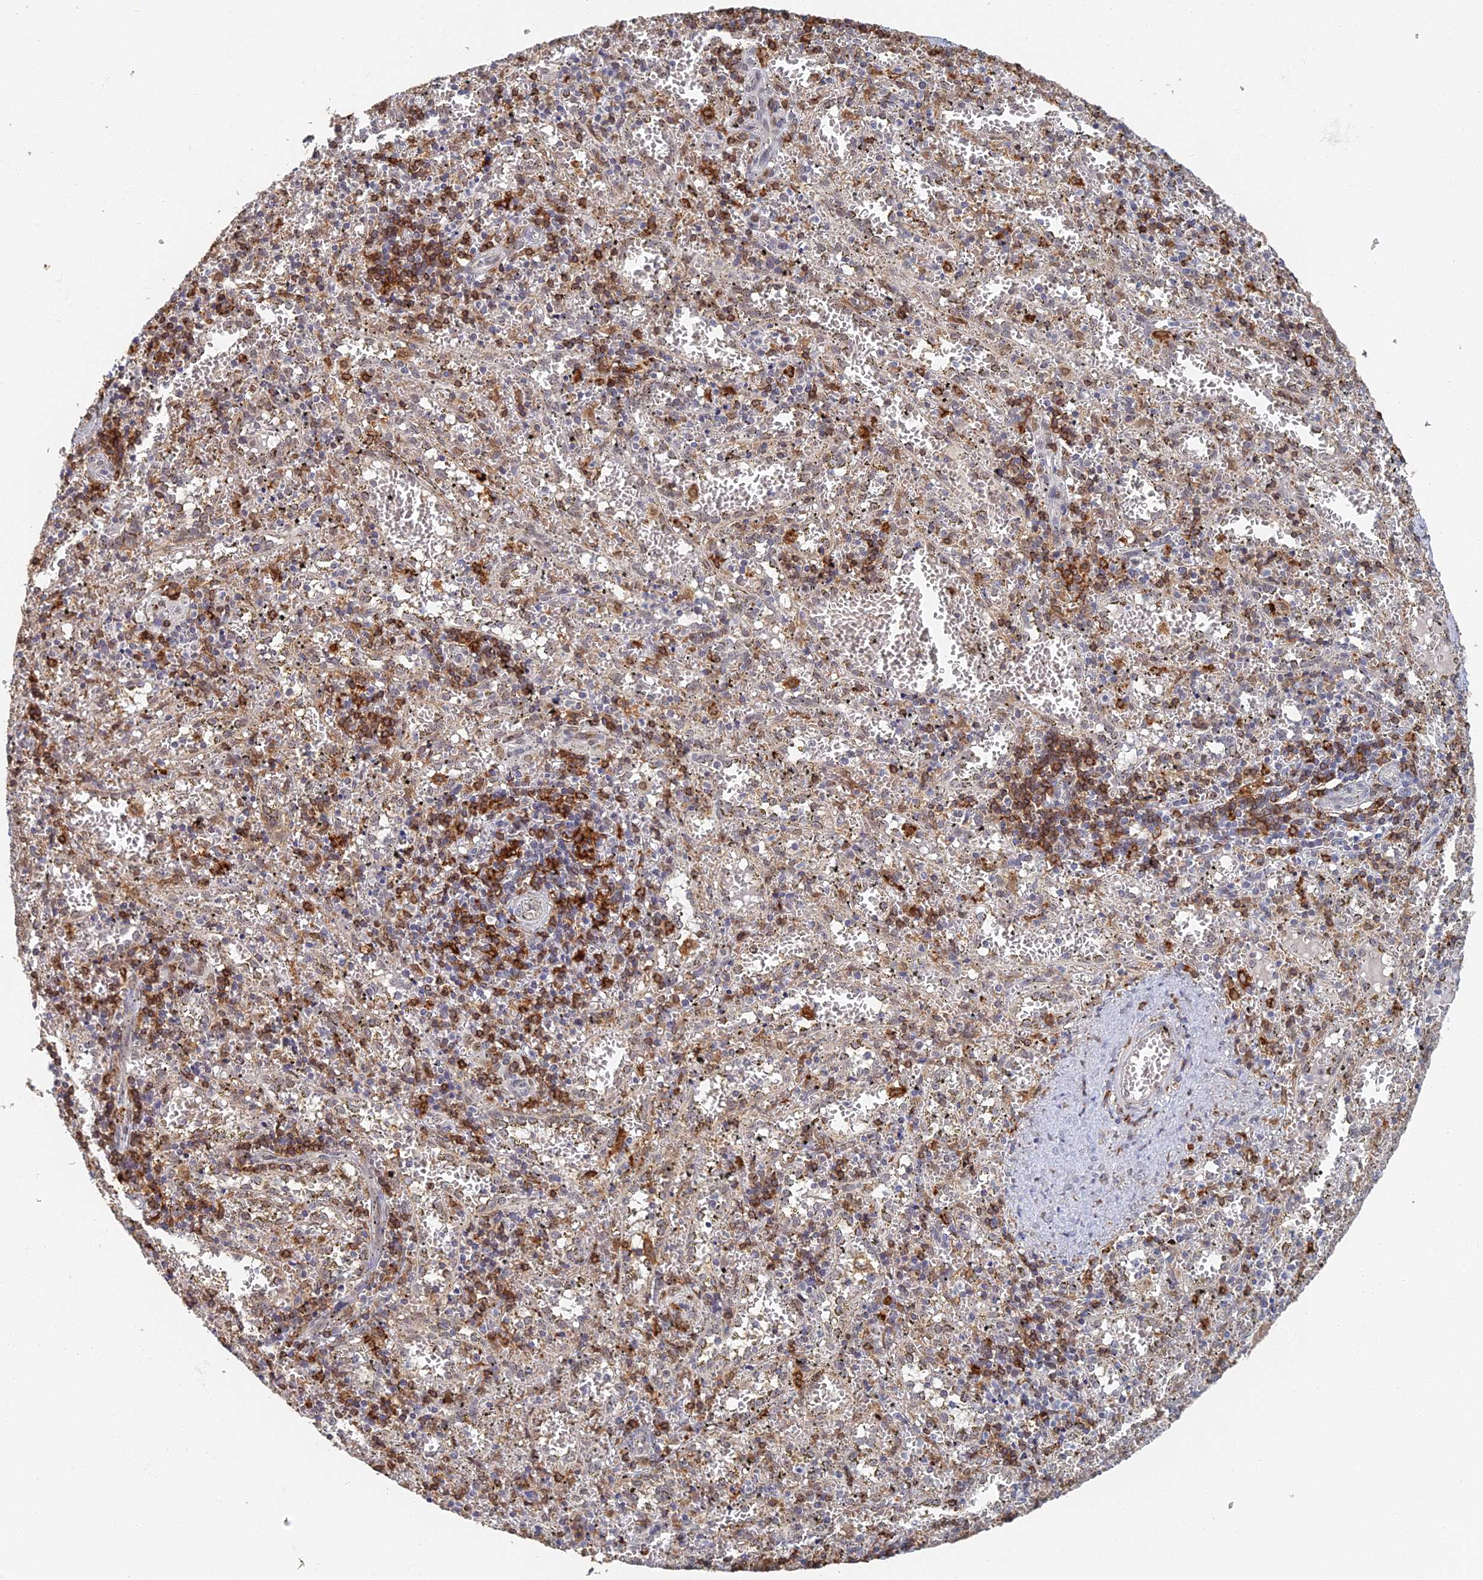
{"staining": {"intensity": "moderate", "quantity": "<25%", "location": "cytoplasmic/membranous"}, "tissue": "spleen", "cell_type": "Cells in red pulp", "image_type": "normal", "snomed": [{"axis": "morphology", "description": "Normal tissue, NOS"}, {"axis": "topography", "description": "Spleen"}], "caption": "Protein analysis of benign spleen exhibits moderate cytoplasmic/membranous staining in about <25% of cells in red pulp. Using DAB (3,3'-diaminobenzidine) (brown) and hematoxylin (blue) stains, captured at high magnification using brightfield microscopy.", "gene": "GPATCH1", "patient": {"sex": "male", "age": 11}}